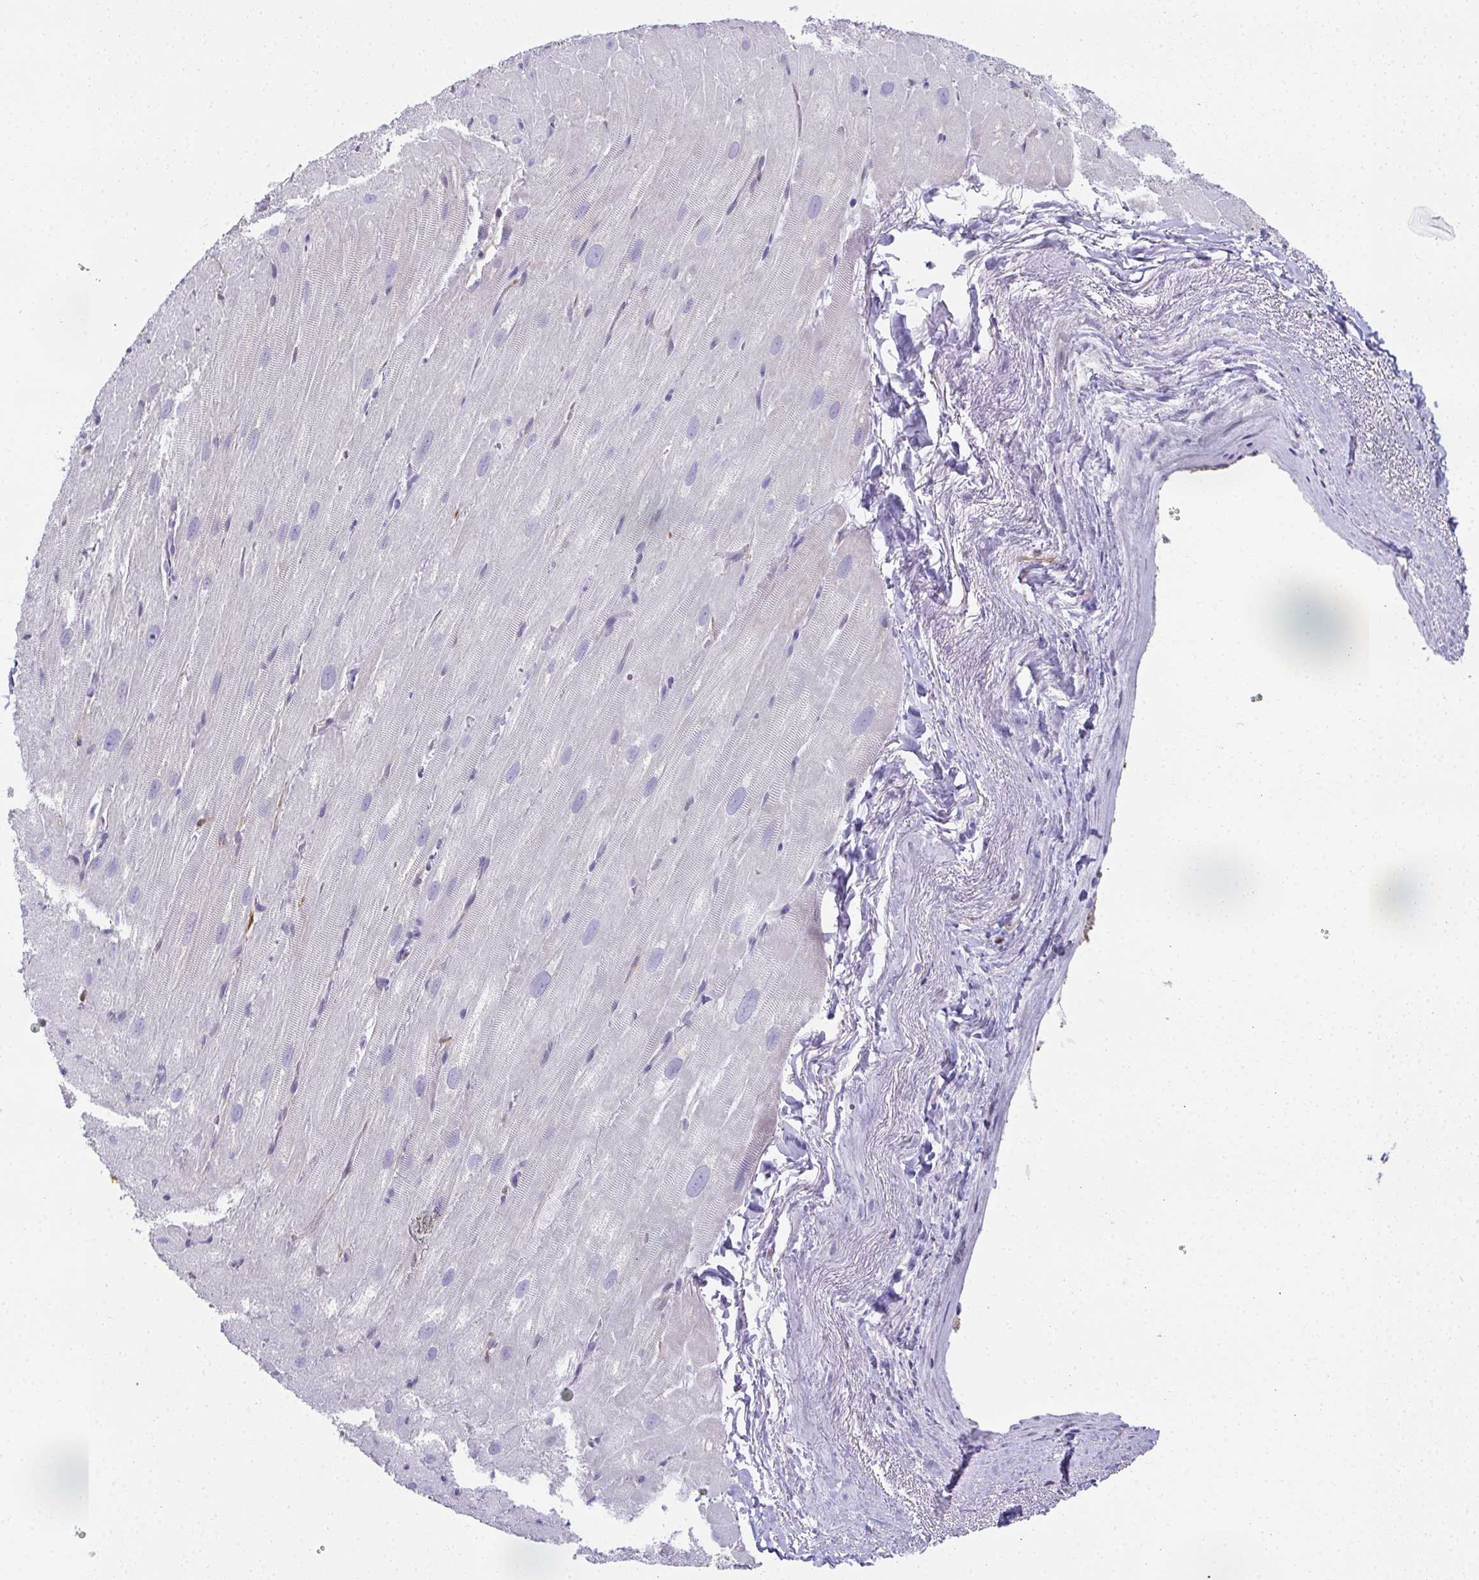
{"staining": {"intensity": "negative", "quantity": "none", "location": "none"}, "tissue": "heart muscle", "cell_type": "Cardiomyocytes", "image_type": "normal", "snomed": [{"axis": "morphology", "description": "Normal tissue, NOS"}, {"axis": "topography", "description": "Heart"}], "caption": "Immunohistochemistry (IHC) histopathology image of benign heart muscle: heart muscle stained with DAB displays no significant protein staining in cardiomyocytes.", "gene": "RBP1", "patient": {"sex": "male", "age": 62}}